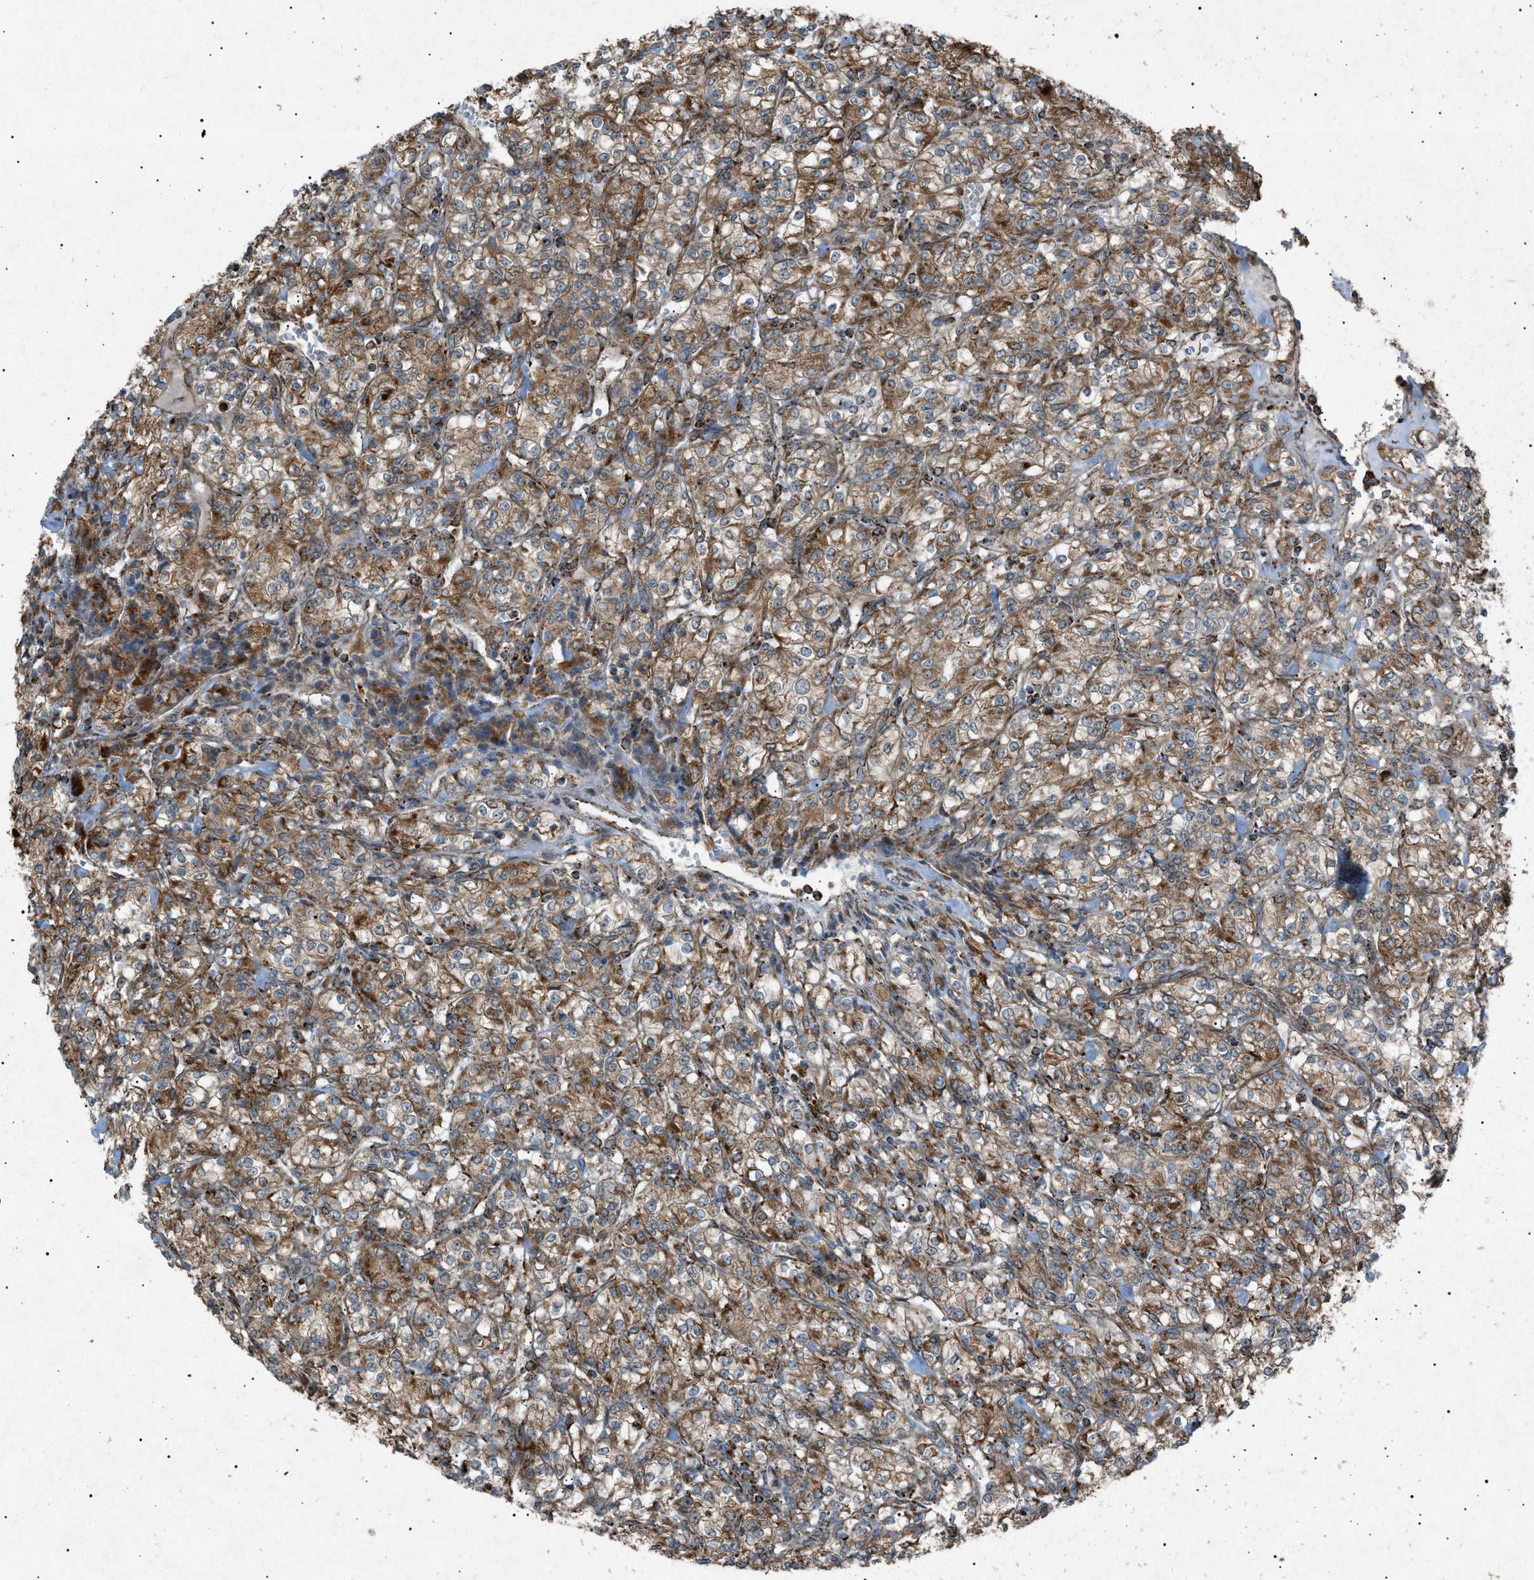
{"staining": {"intensity": "moderate", "quantity": ">75%", "location": "cytoplasmic/membranous"}, "tissue": "renal cancer", "cell_type": "Tumor cells", "image_type": "cancer", "snomed": [{"axis": "morphology", "description": "Adenocarcinoma, NOS"}, {"axis": "topography", "description": "Kidney"}], "caption": "Immunohistochemistry (DAB) staining of renal cancer (adenocarcinoma) demonstrates moderate cytoplasmic/membranous protein staining in about >75% of tumor cells.", "gene": "C1GALT1C1", "patient": {"sex": "male", "age": 77}}